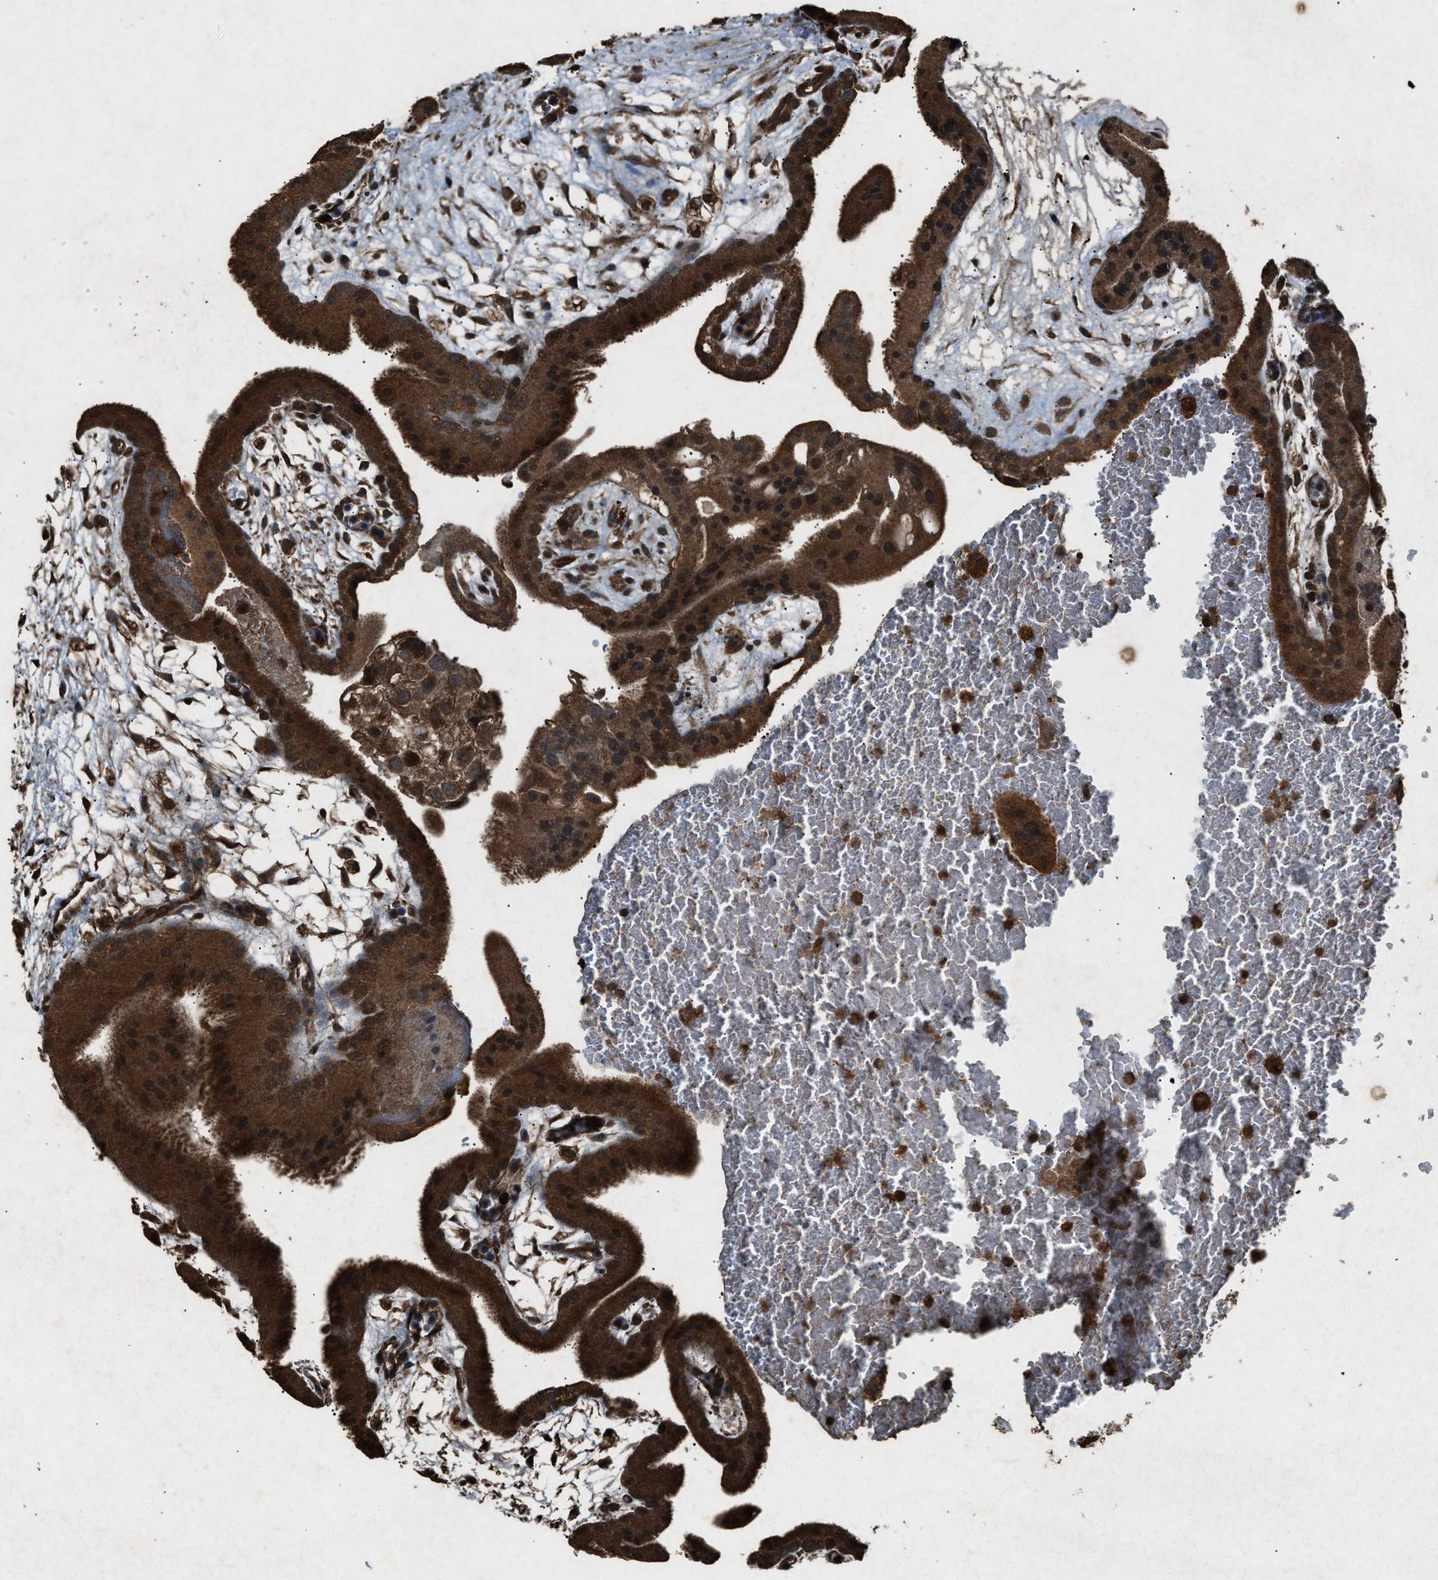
{"staining": {"intensity": "strong", "quantity": ">75%", "location": "cytoplasmic/membranous"}, "tissue": "placenta", "cell_type": "Trophoblastic cells", "image_type": "normal", "snomed": [{"axis": "morphology", "description": "Normal tissue, NOS"}, {"axis": "topography", "description": "Placenta"}], "caption": "Approximately >75% of trophoblastic cells in unremarkable placenta reveal strong cytoplasmic/membranous protein expression as visualized by brown immunohistochemical staining.", "gene": "OAS1", "patient": {"sex": "female", "age": 19}}